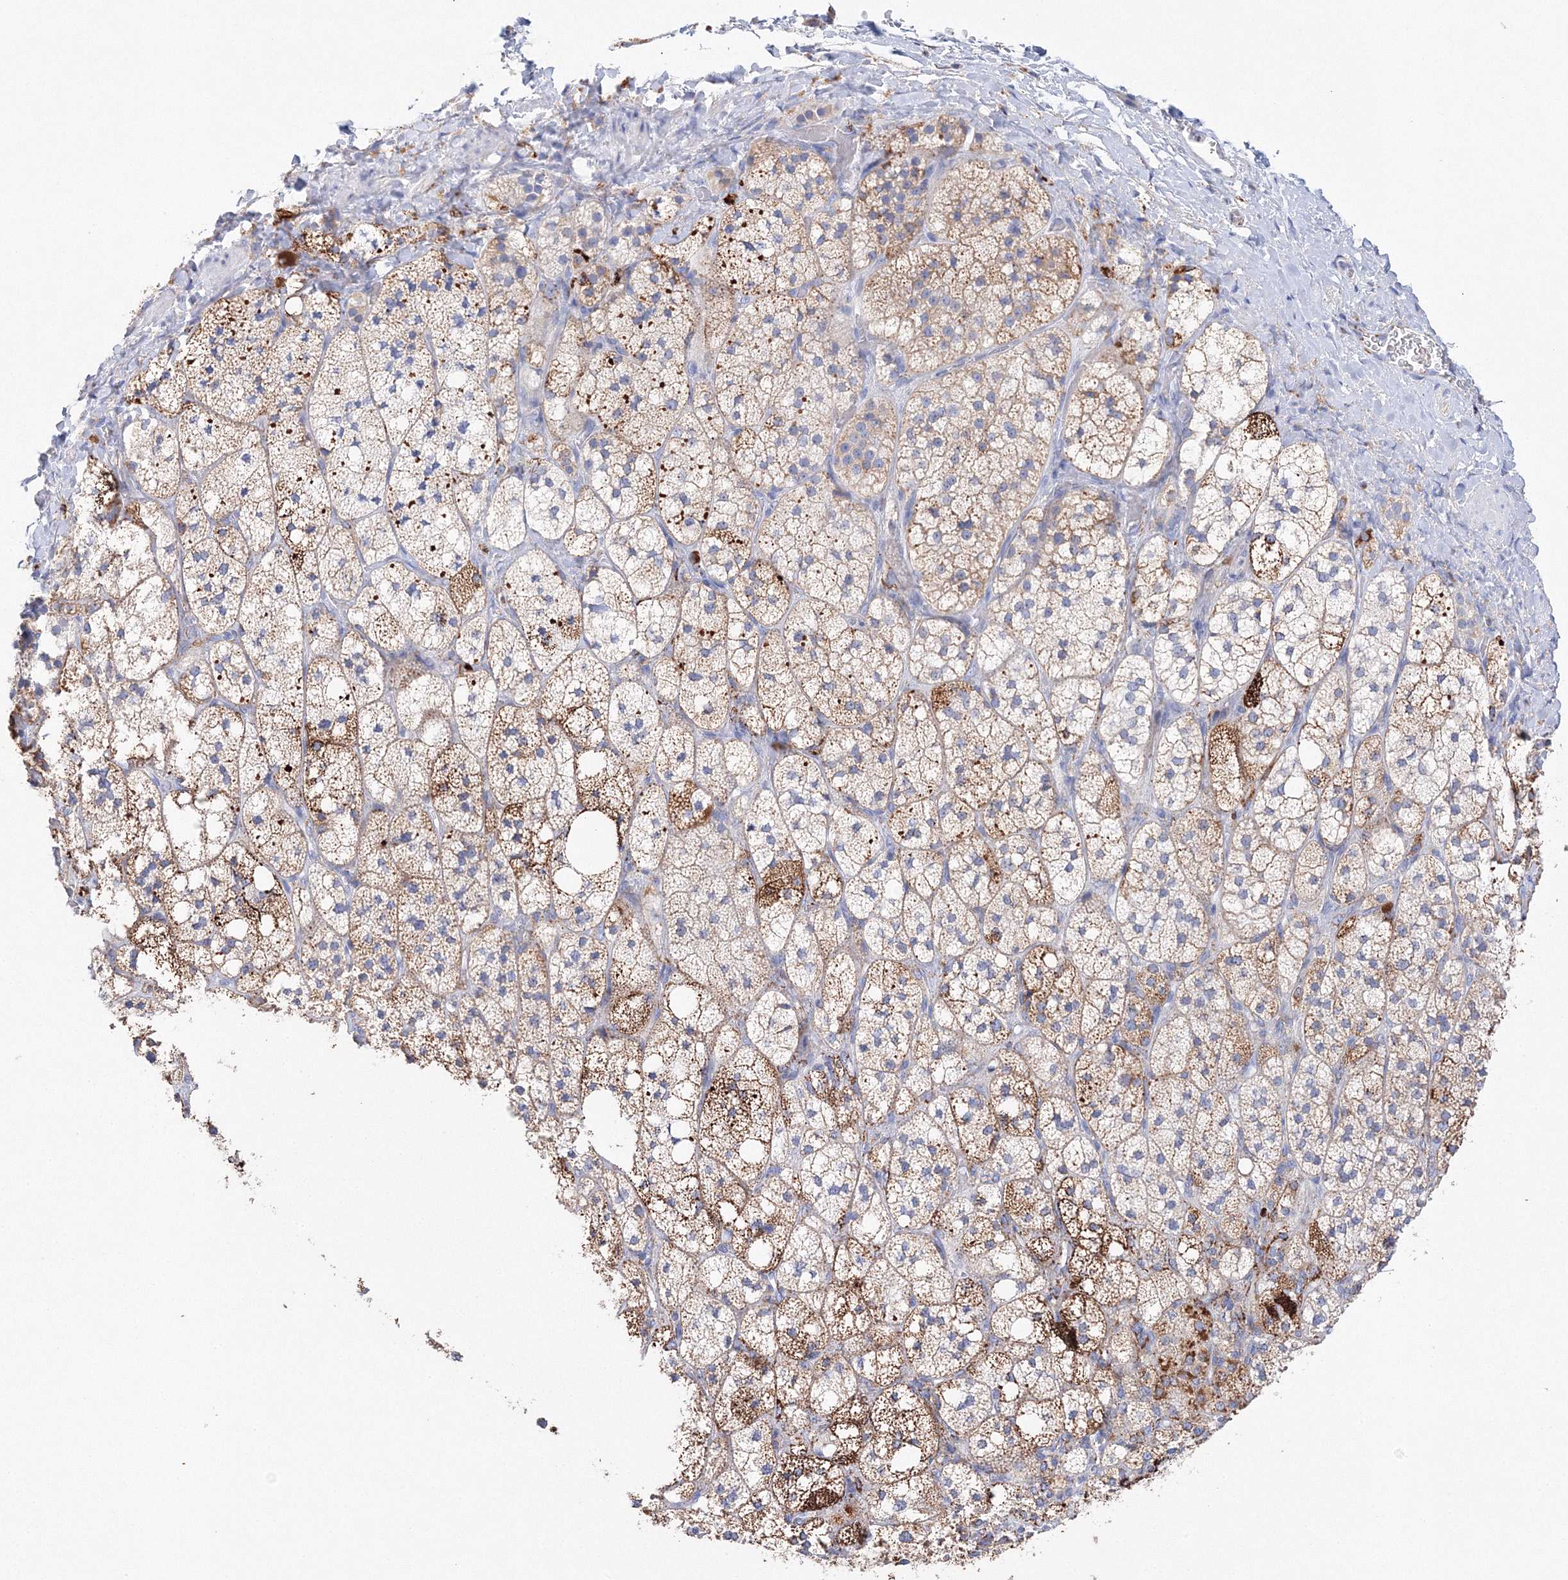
{"staining": {"intensity": "strong", "quantity": "25%-75%", "location": "cytoplasmic/membranous"}, "tissue": "adrenal gland", "cell_type": "Glandular cells", "image_type": "normal", "snomed": [{"axis": "morphology", "description": "Normal tissue, NOS"}, {"axis": "topography", "description": "Adrenal gland"}], "caption": "The histopathology image displays staining of unremarkable adrenal gland, revealing strong cytoplasmic/membranous protein positivity (brown color) within glandular cells.", "gene": "MERTK", "patient": {"sex": "male", "age": 61}}